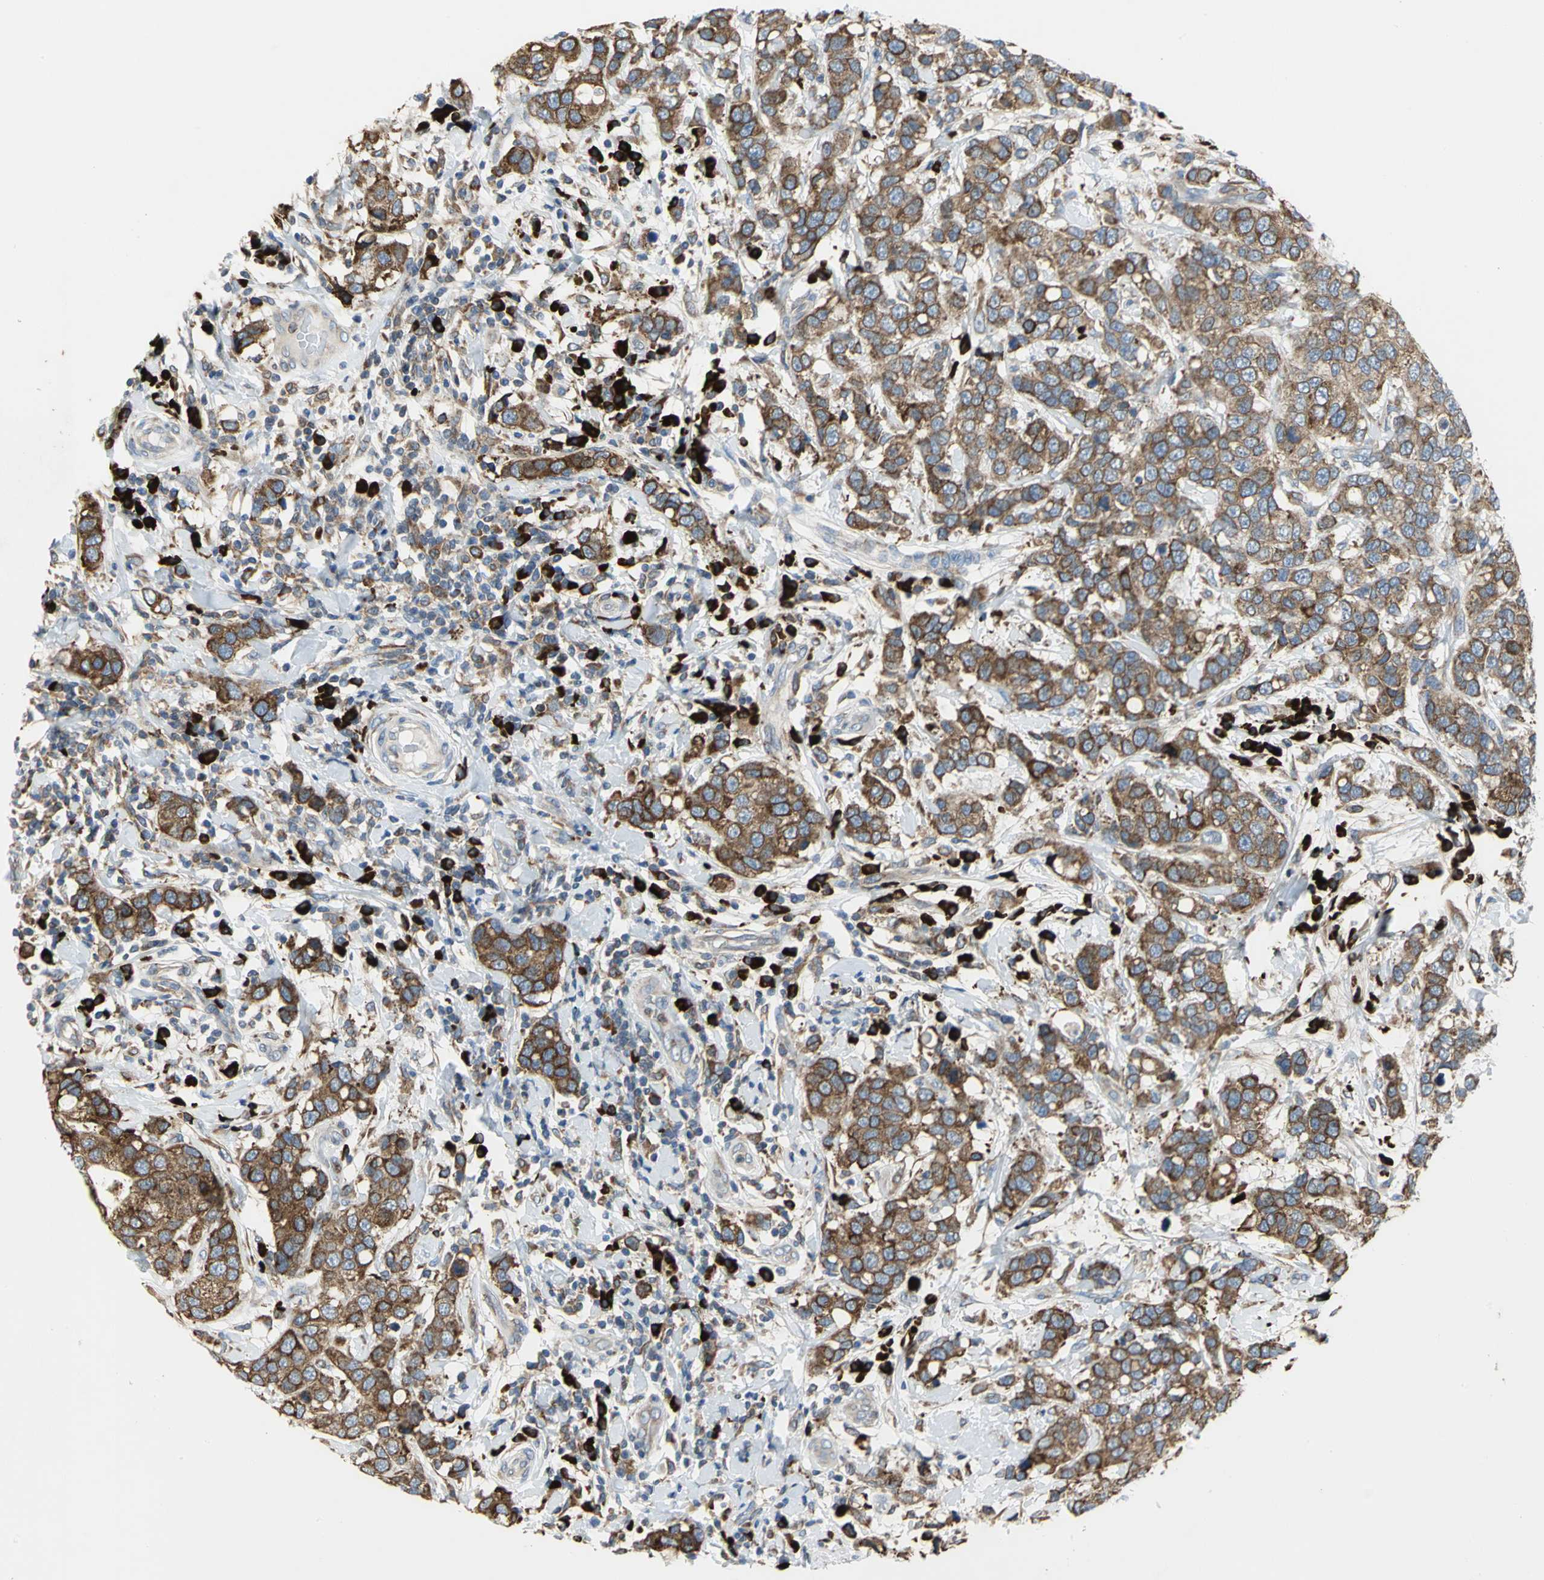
{"staining": {"intensity": "strong", "quantity": ">75%", "location": "cytoplasmic/membranous"}, "tissue": "breast cancer", "cell_type": "Tumor cells", "image_type": "cancer", "snomed": [{"axis": "morphology", "description": "Duct carcinoma"}, {"axis": "topography", "description": "Breast"}], "caption": "Immunohistochemical staining of breast invasive ductal carcinoma demonstrates high levels of strong cytoplasmic/membranous protein staining in approximately >75% of tumor cells.", "gene": "SDF2L1", "patient": {"sex": "female", "age": 27}}